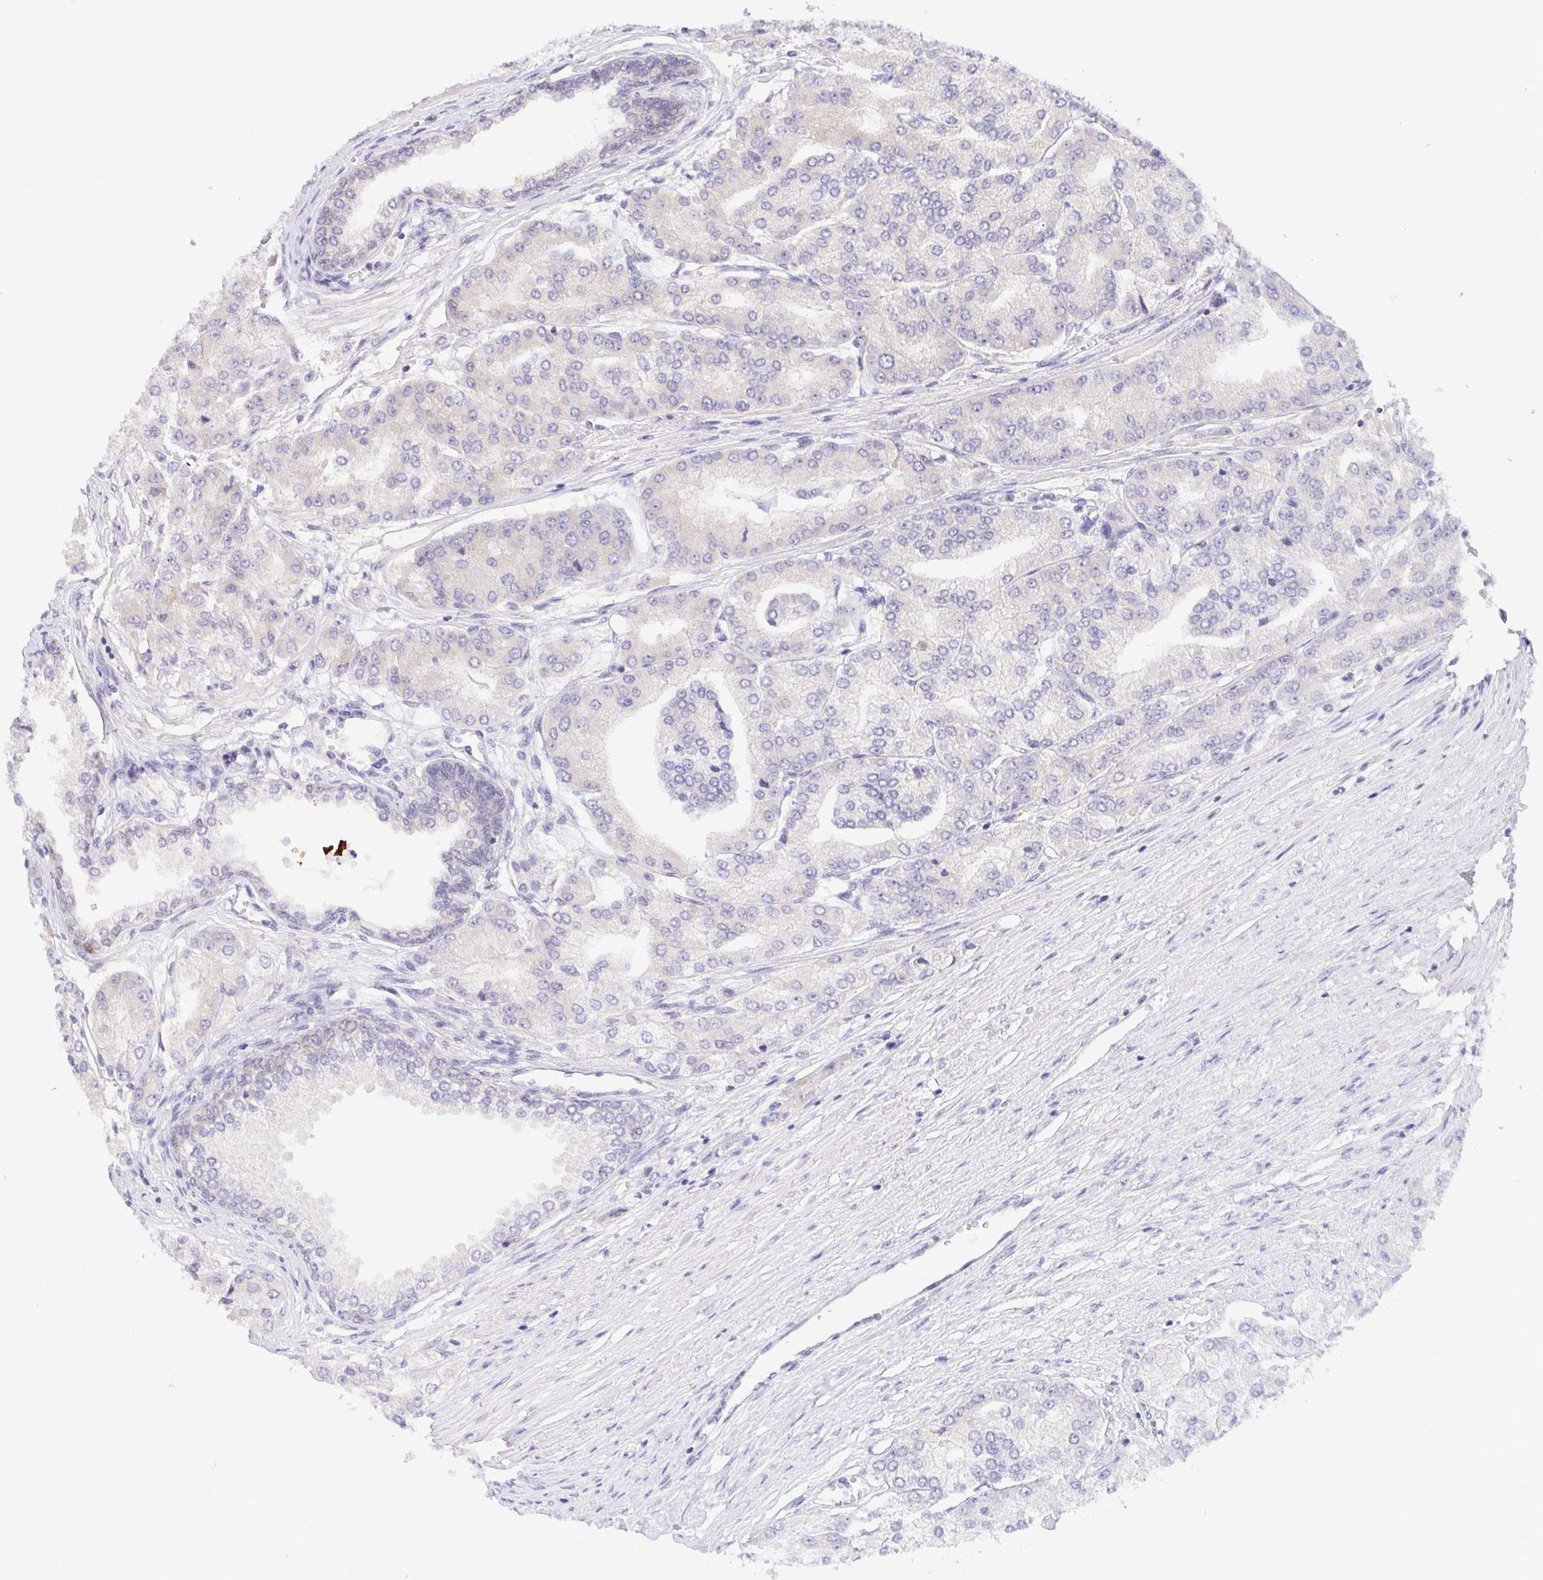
{"staining": {"intensity": "weak", "quantity": "<25%", "location": "cytoplasmic/membranous"}, "tissue": "prostate cancer", "cell_type": "Tumor cells", "image_type": "cancer", "snomed": [{"axis": "morphology", "description": "Adenocarcinoma, High grade"}, {"axis": "topography", "description": "Prostate"}], "caption": "DAB immunohistochemical staining of human prostate cancer (adenocarcinoma (high-grade)) displays no significant expression in tumor cells.", "gene": "BCL2L1", "patient": {"sex": "male", "age": 61}}